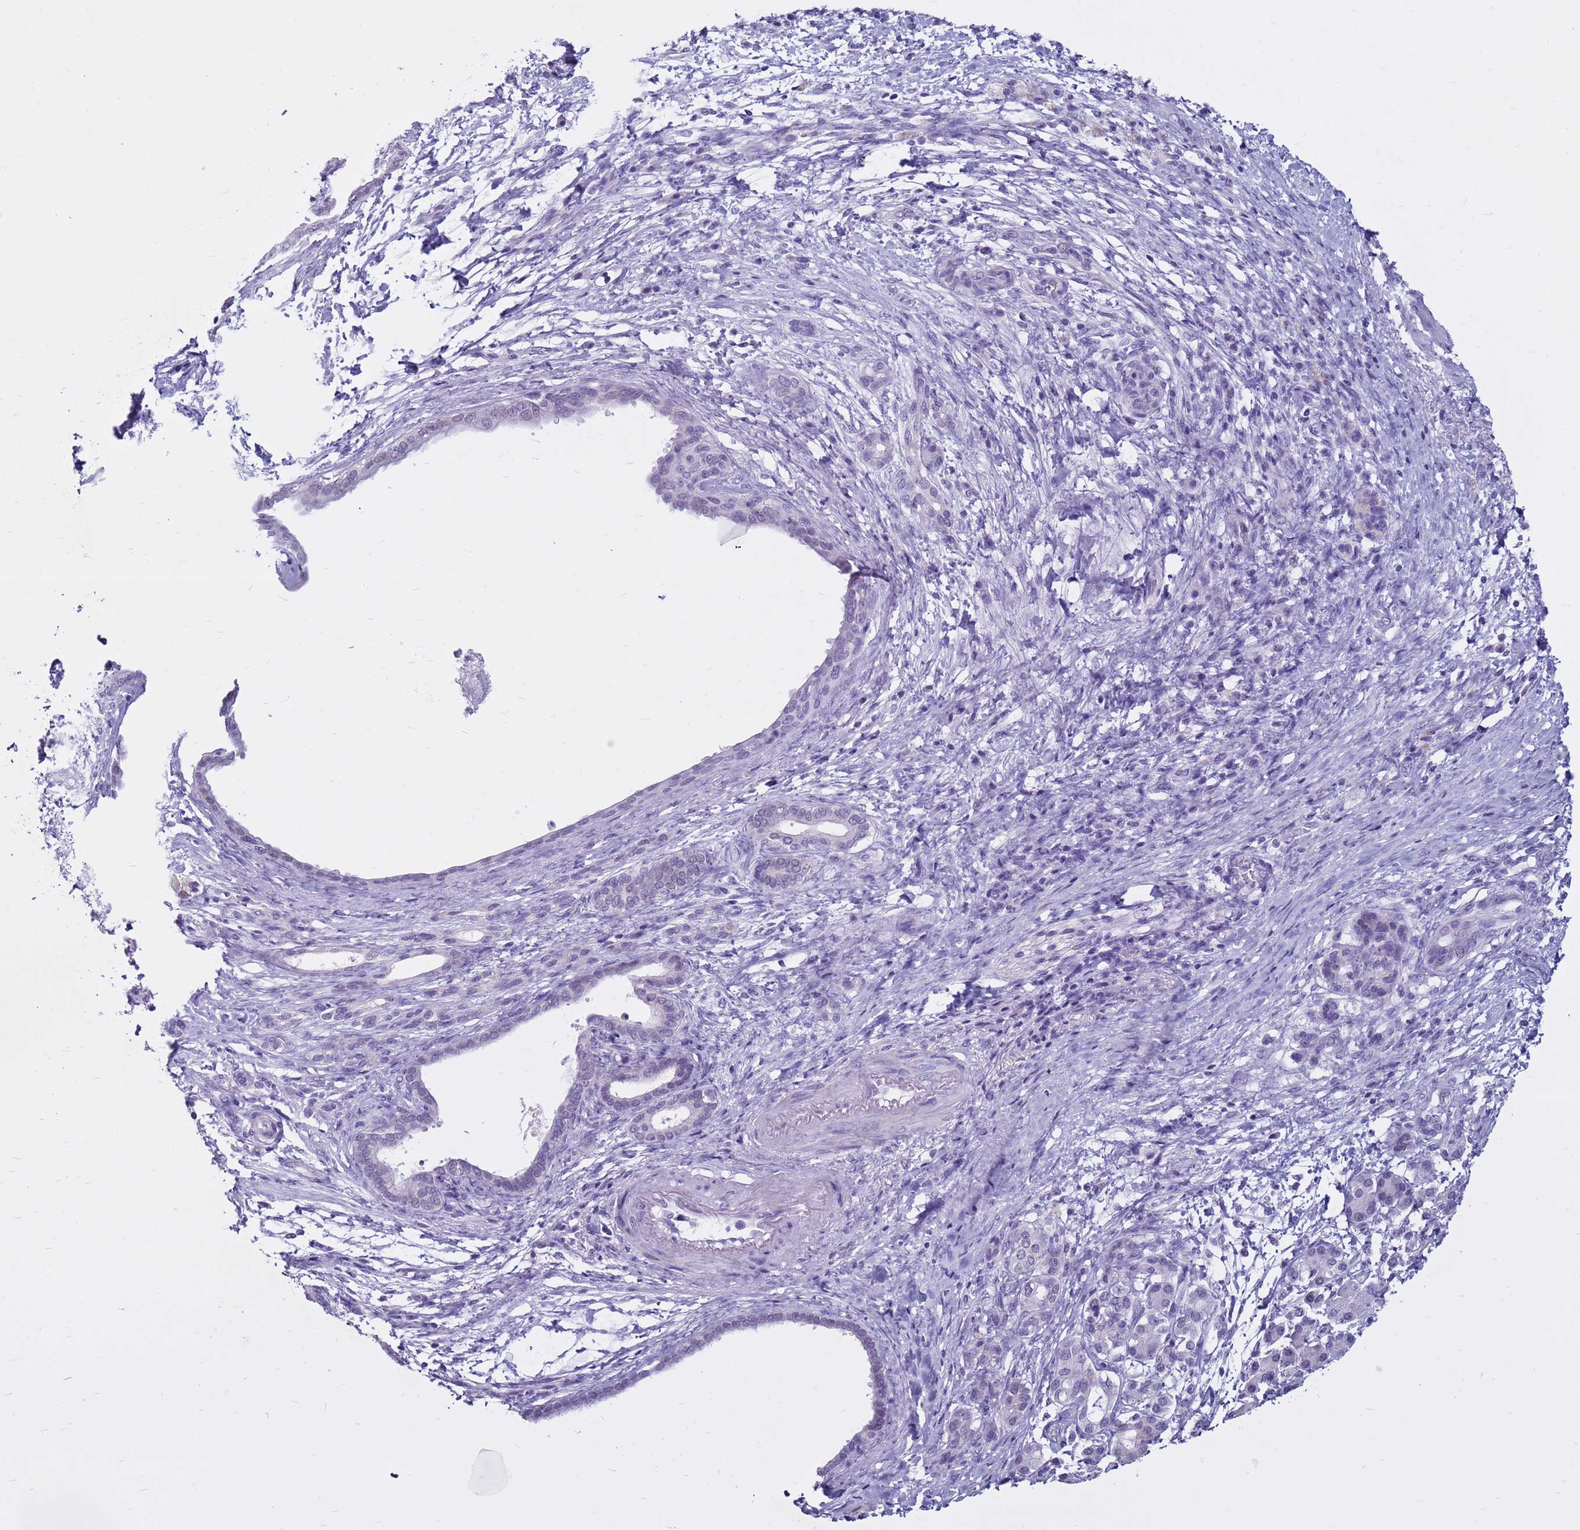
{"staining": {"intensity": "negative", "quantity": "none", "location": "none"}, "tissue": "pancreatic cancer", "cell_type": "Tumor cells", "image_type": "cancer", "snomed": [{"axis": "morphology", "description": "Adenocarcinoma, NOS"}, {"axis": "topography", "description": "Pancreas"}], "caption": "Tumor cells are negative for protein expression in human pancreatic cancer (adenocarcinoma).", "gene": "CDK2AP2", "patient": {"sex": "female", "age": 55}}